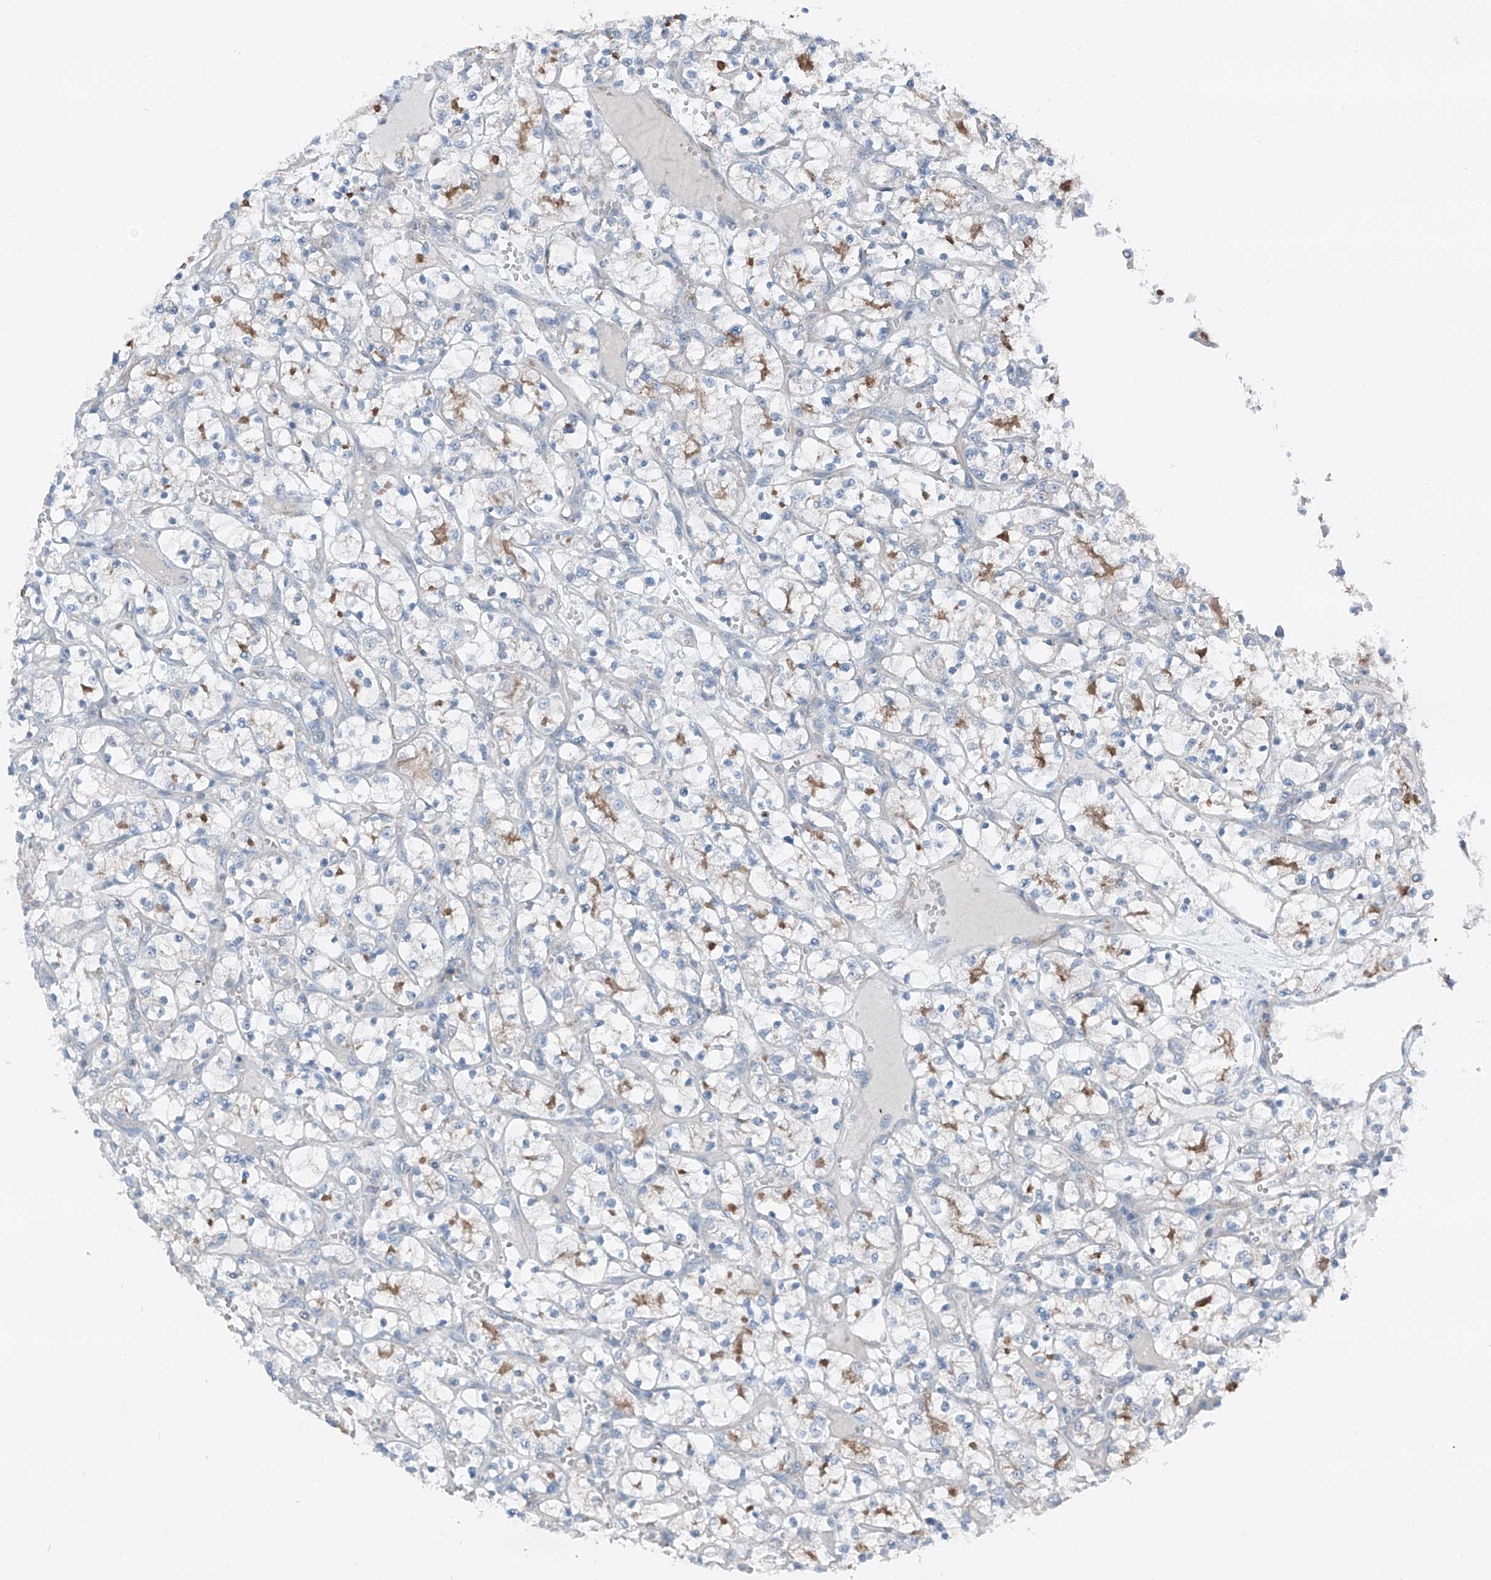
{"staining": {"intensity": "negative", "quantity": "none", "location": "none"}, "tissue": "renal cancer", "cell_type": "Tumor cells", "image_type": "cancer", "snomed": [{"axis": "morphology", "description": "Adenocarcinoma, NOS"}, {"axis": "topography", "description": "Kidney"}], "caption": "This micrograph is of renal cancer (adenocarcinoma) stained with immunohistochemistry to label a protein in brown with the nuclei are counter-stained blue. There is no staining in tumor cells.", "gene": "HSPB11", "patient": {"sex": "female", "age": 69}}